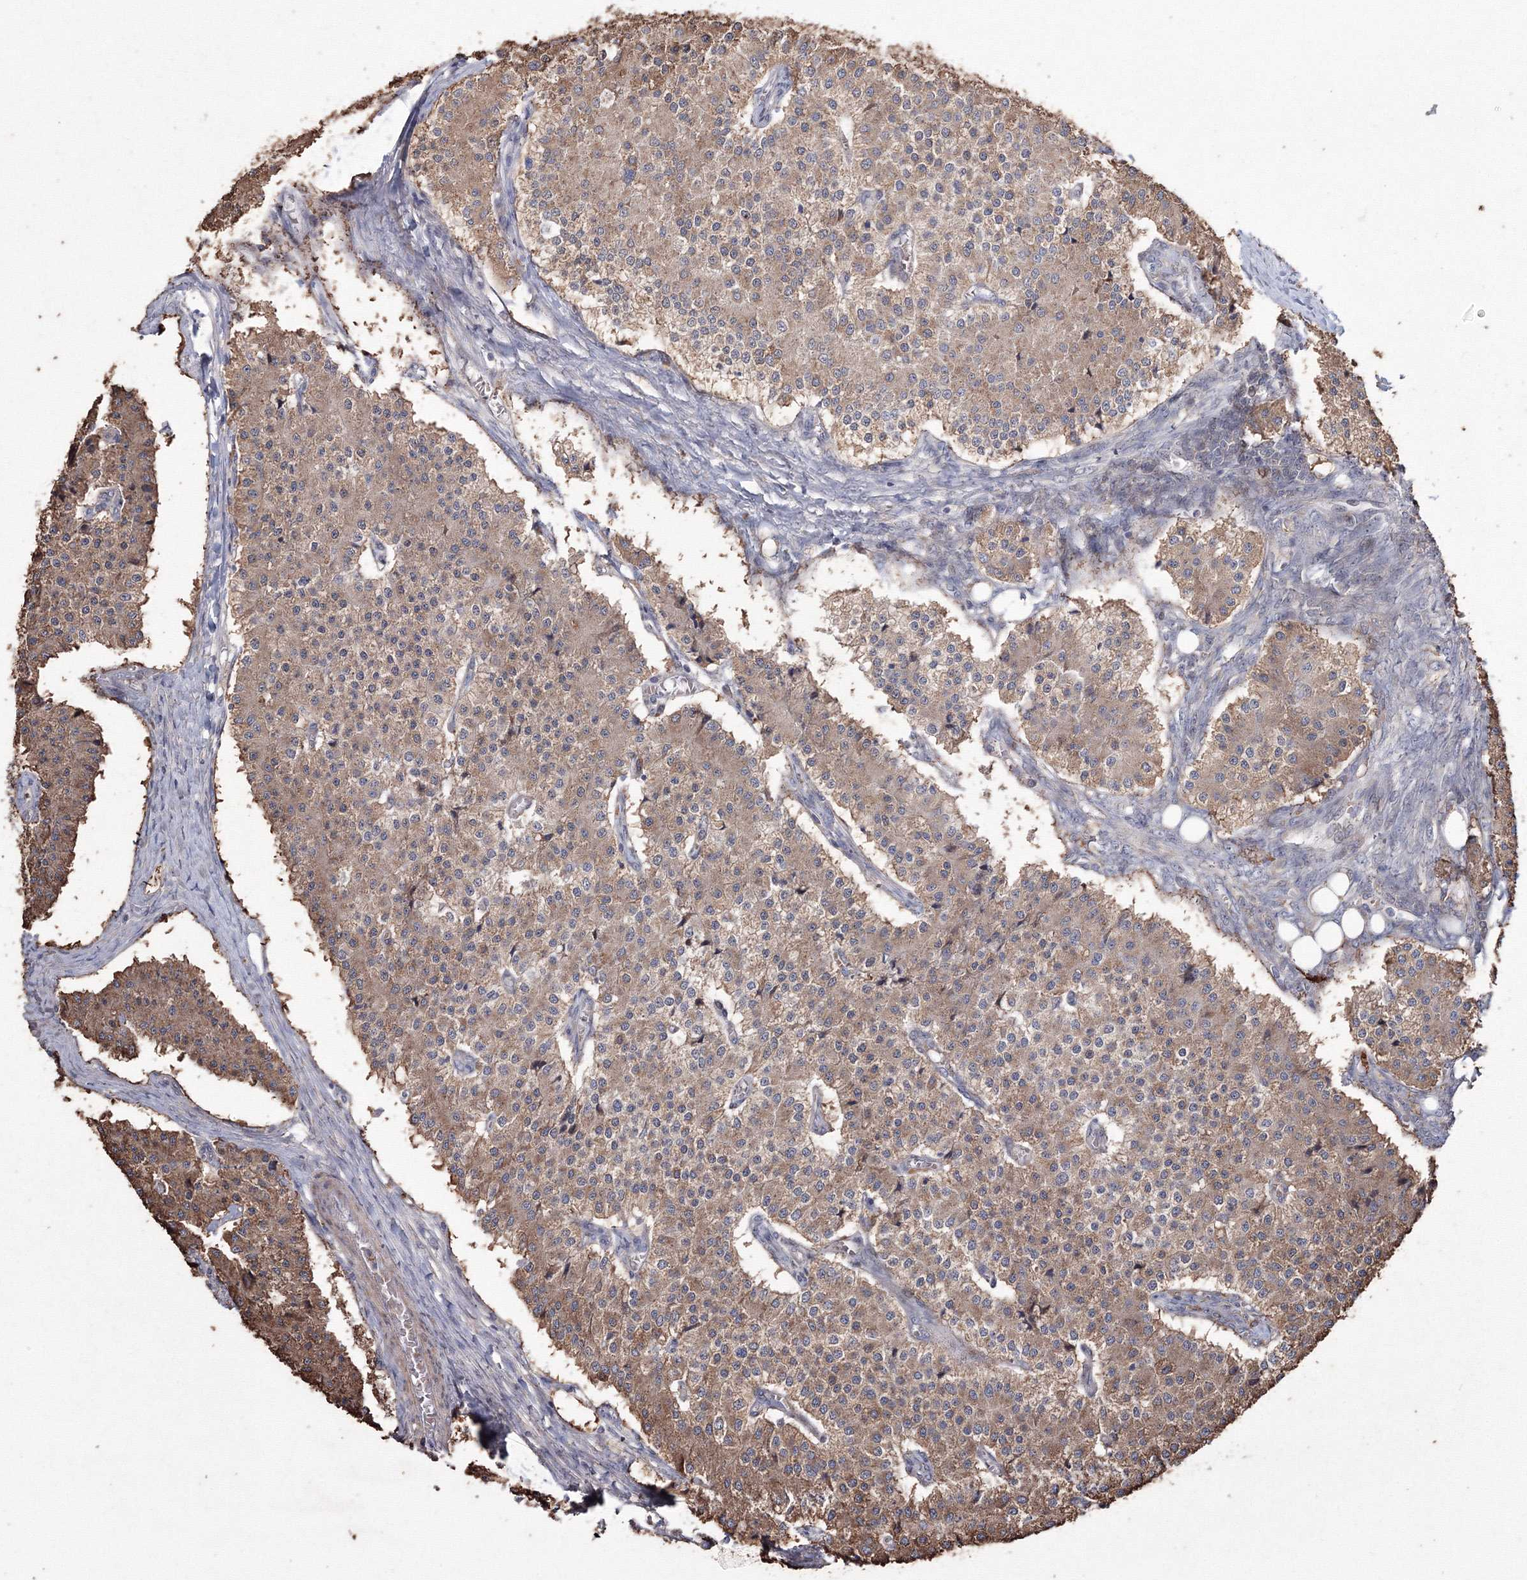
{"staining": {"intensity": "moderate", "quantity": ">75%", "location": "cytoplasmic/membranous"}, "tissue": "carcinoid", "cell_type": "Tumor cells", "image_type": "cancer", "snomed": [{"axis": "morphology", "description": "Carcinoid, malignant, NOS"}, {"axis": "topography", "description": "Colon"}], "caption": "Carcinoid (malignant) stained with DAB (3,3'-diaminobenzidine) immunohistochemistry exhibits medium levels of moderate cytoplasmic/membranous expression in about >75% of tumor cells.", "gene": "RANBP3L", "patient": {"sex": "female", "age": 52}}